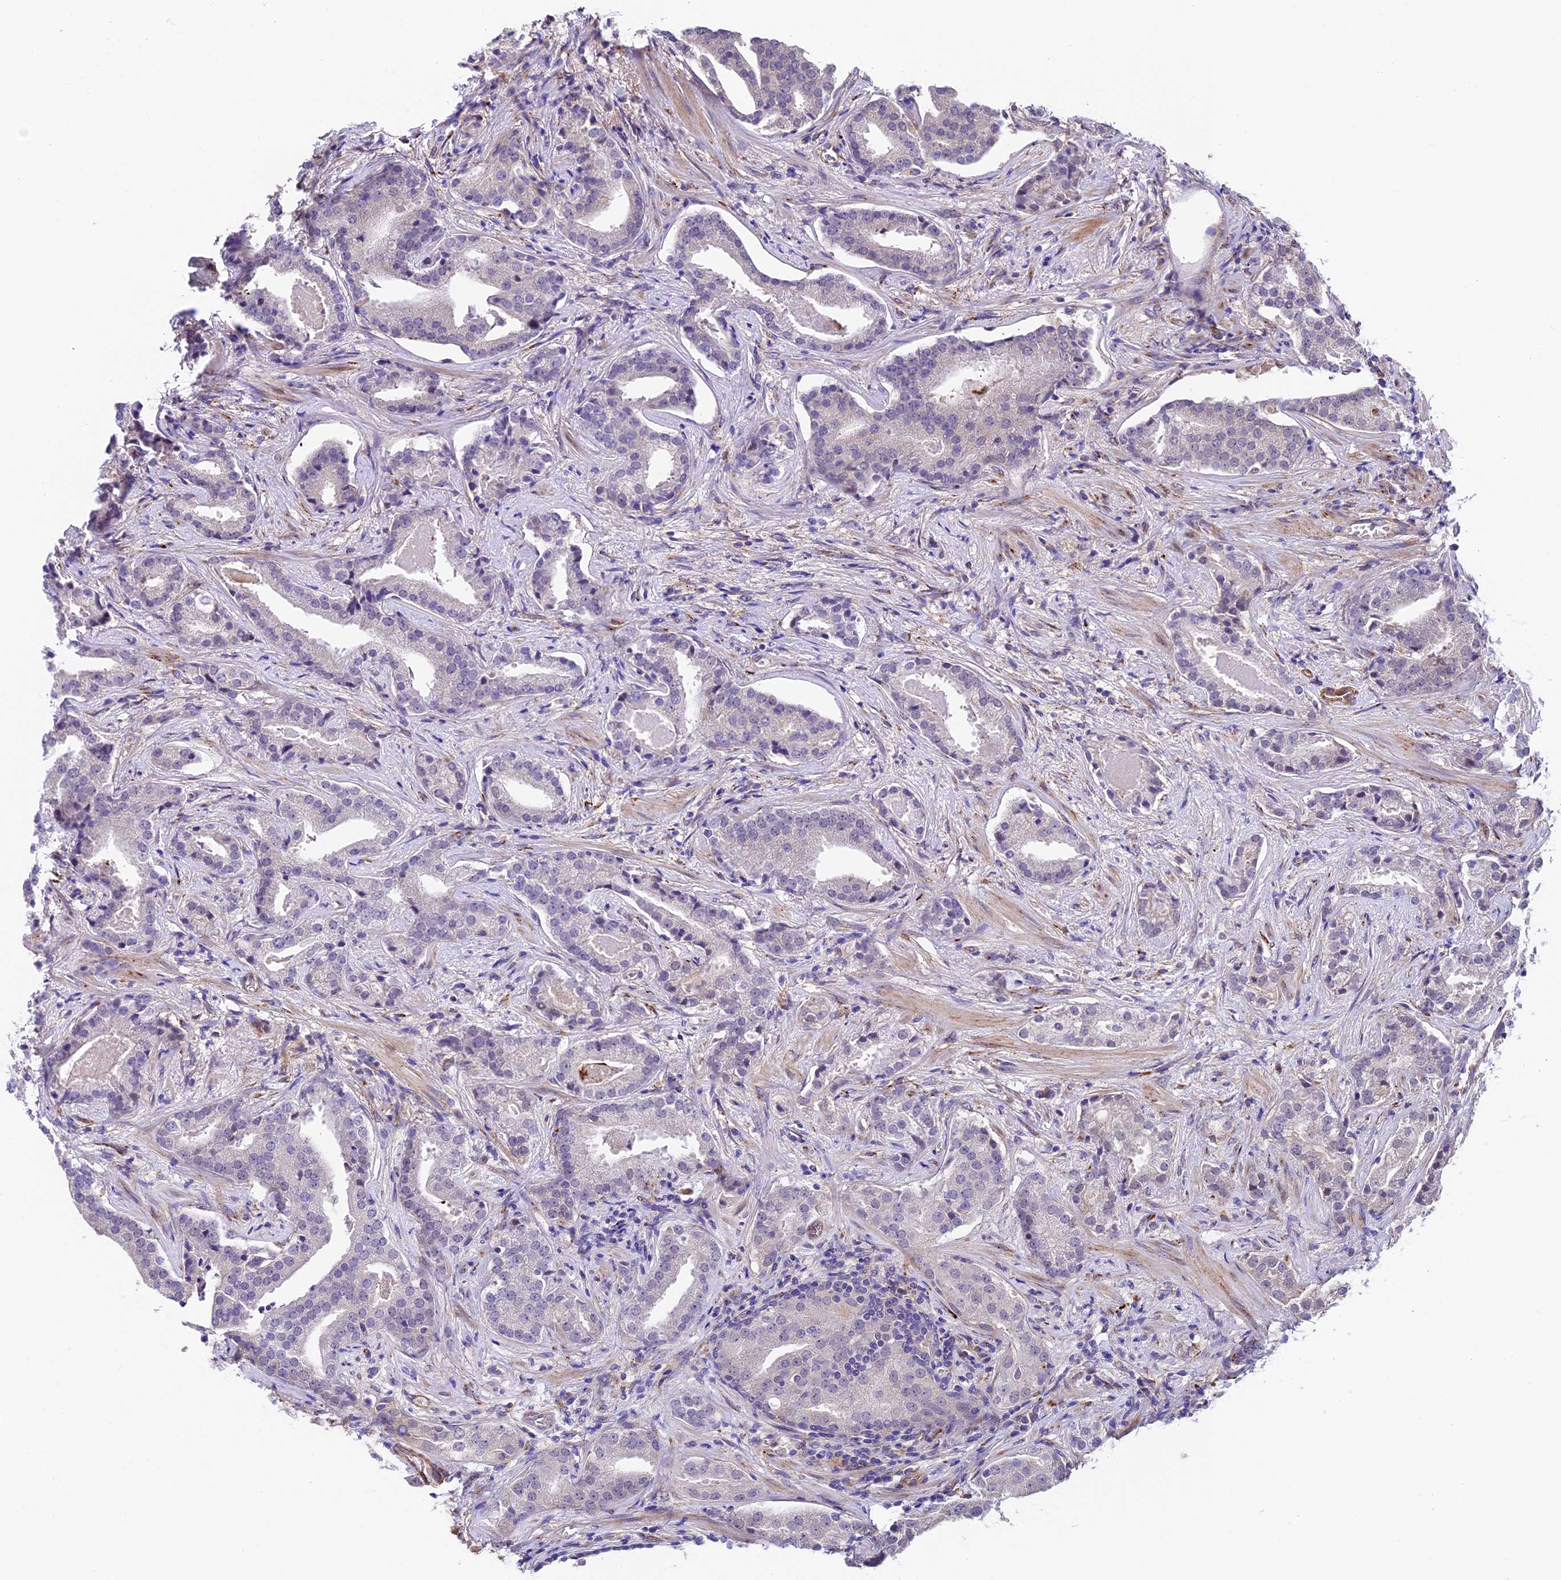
{"staining": {"intensity": "negative", "quantity": "none", "location": "none"}, "tissue": "prostate cancer", "cell_type": "Tumor cells", "image_type": "cancer", "snomed": [{"axis": "morphology", "description": "Adenocarcinoma, Low grade"}, {"axis": "topography", "description": "Prostate"}], "caption": "Immunohistochemistry (IHC) histopathology image of prostate adenocarcinoma (low-grade) stained for a protein (brown), which shows no staining in tumor cells. Brightfield microscopy of IHC stained with DAB (brown) and hematoxylin (blue), captured at high magnification.", "gene": "LSM7", "patient": {"sex": "male", "age": 67}}